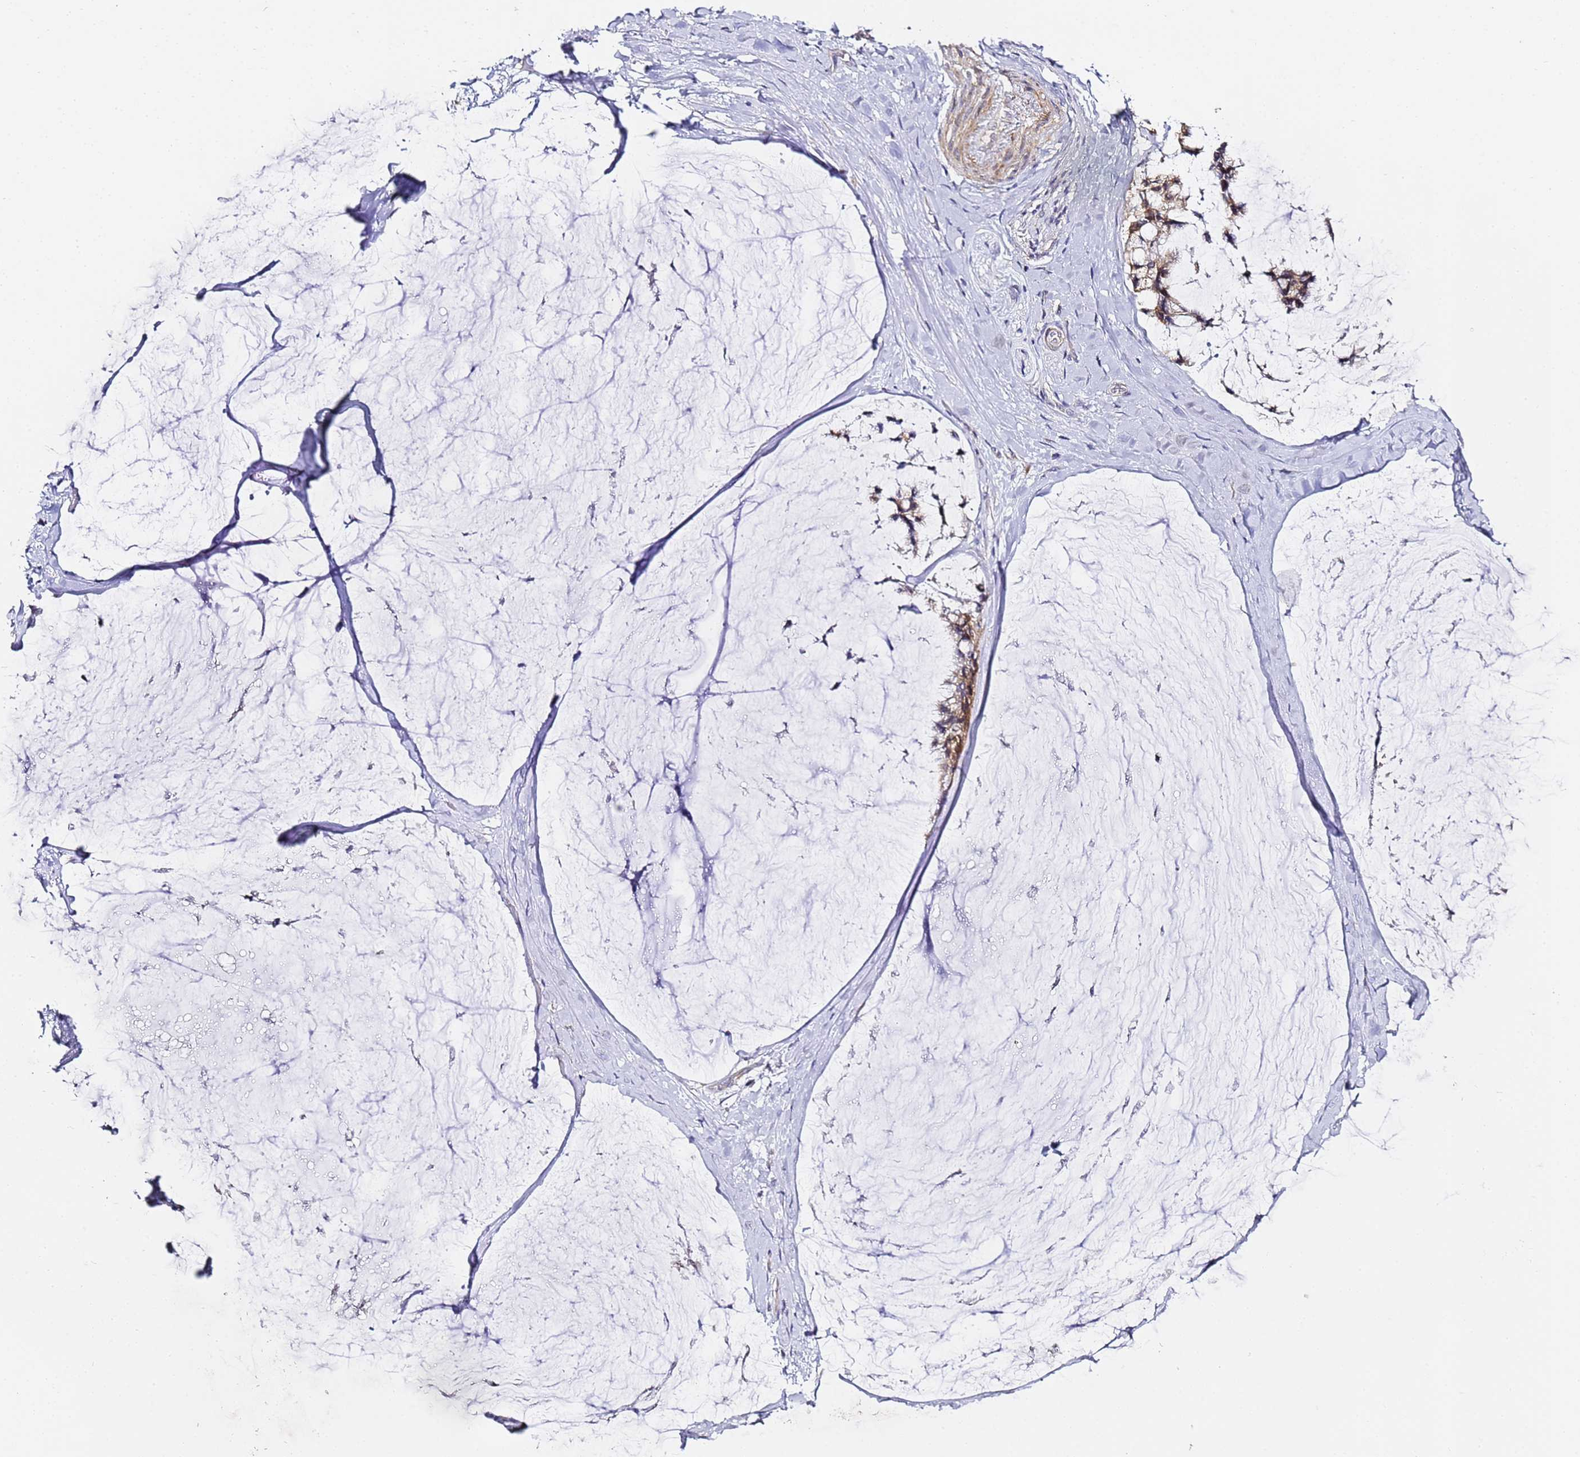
{"staining": {"intensity": "moderate", "quantity": ">75%", "location": "cytoplasmic/membranous"}, "tissue": "ovarian cancer", "cell_type": "Tumor cells", "image_type": "cancer", "snomed": [{"axis": "morphology", "description": "Cystadenocarcinoma, mucinous, NOS"}, {"axis": "topography", "description": "Ovary"}], "caption": "Tumor cells display moderate cytoplasmic/membranous positivity in approximately >75% of cells in ovarian mucinous cystadenocarcinoma.", "gene": "RPL13A", "patient": {"sex": "female", "age": 39}}